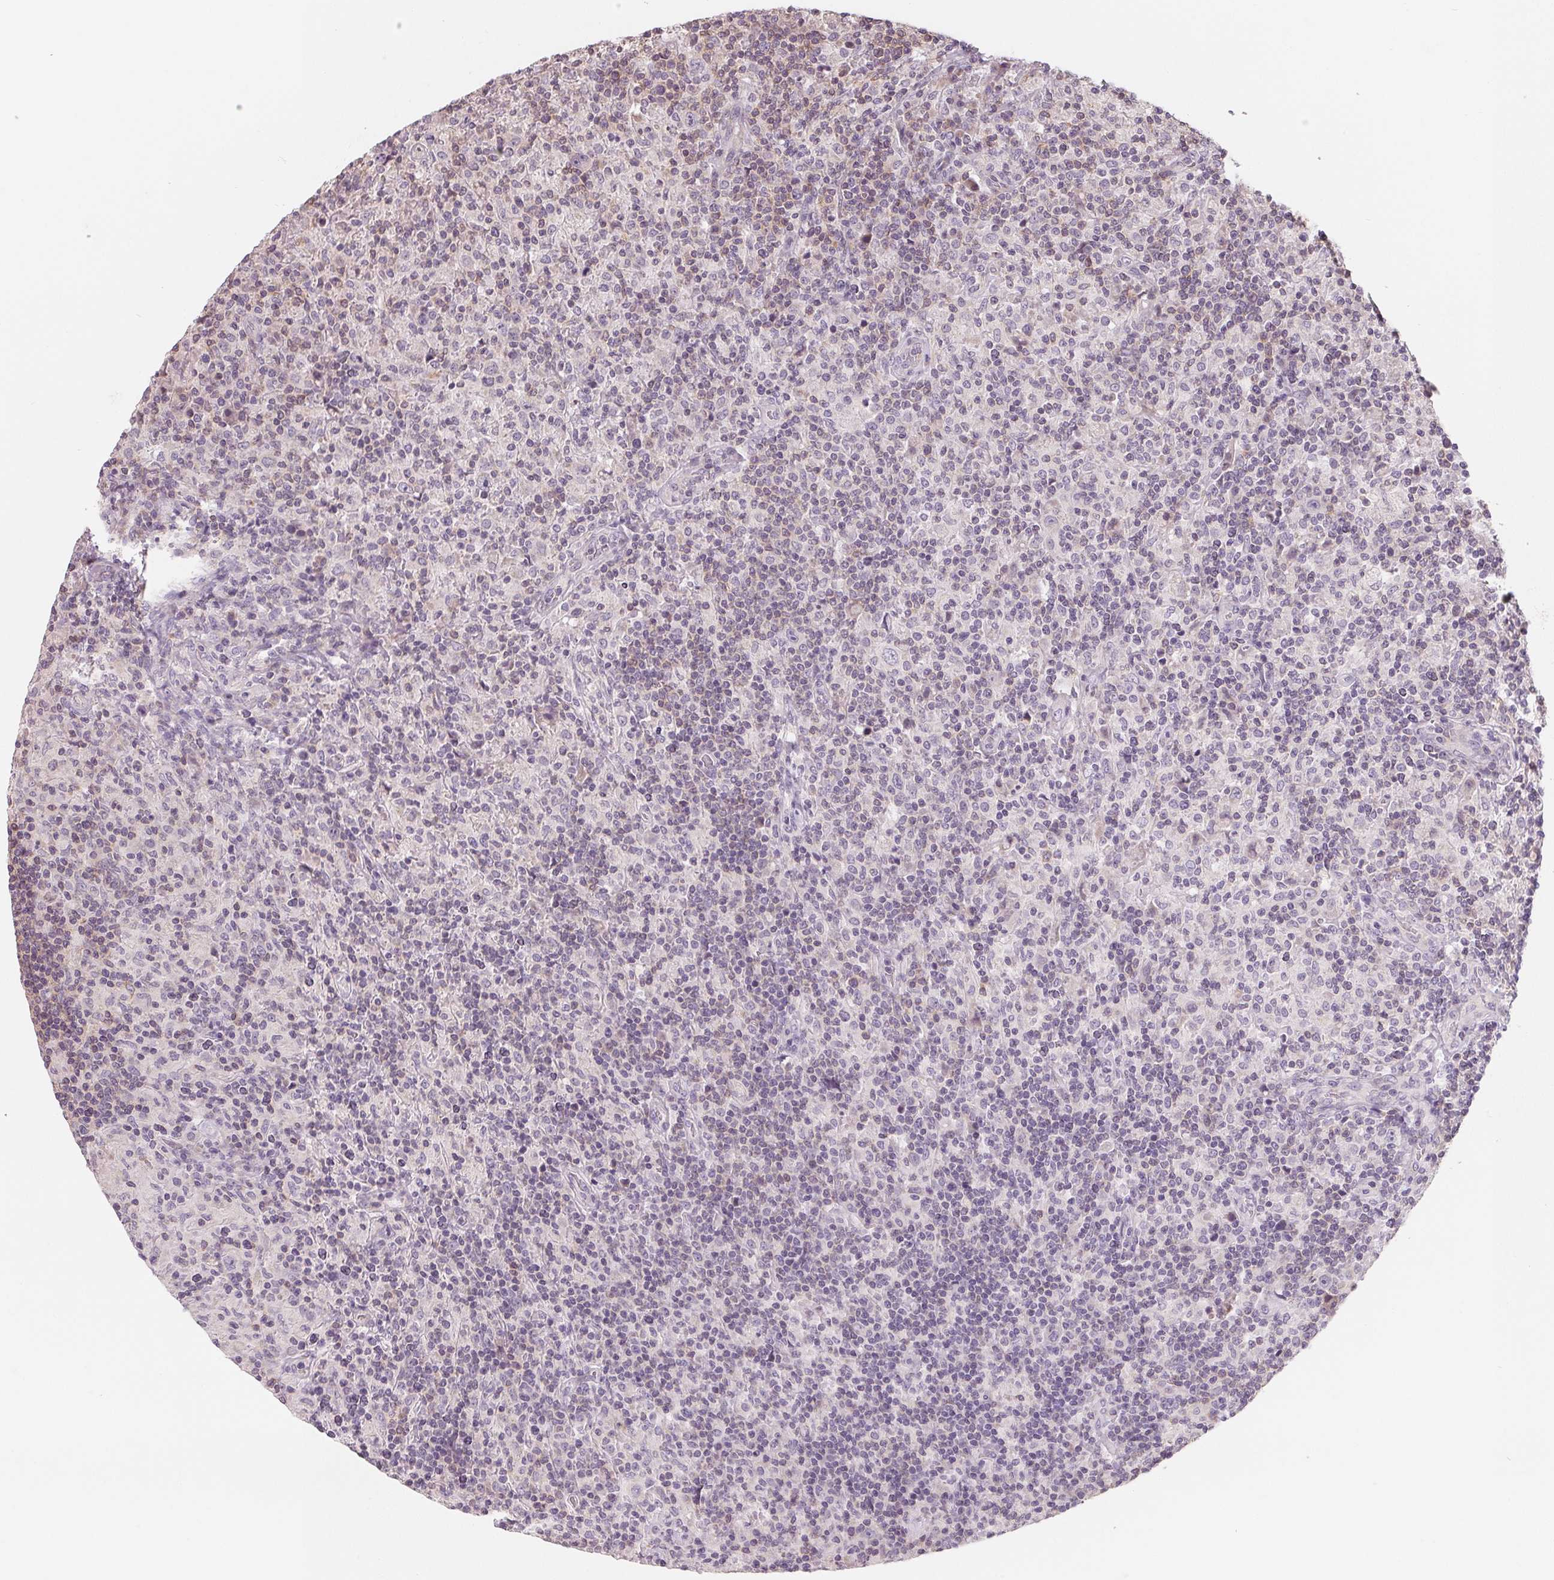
{"staining": {"intensity": "negative", "quantity": "none", "location": "none"}, "tissue": "lymphoma", "cell_type": "Tumor cells", "image_type": "cancer", "snomed": [{"axis": "morphology", "description": "Hodgkin's disease, NOS"}, {"axis": "topography", "description": "Lymph node"}], "caption": "High magnification brightfield microscopy of Hodgkin's disease stained with DAB (3,3'-diaminobenzidine) (brown) and counterstained with hematoxylin (blue): tumor cells show no significant positivity.", "gene": "VTCN1", "patient": {"sex": "male", "age": 70}}